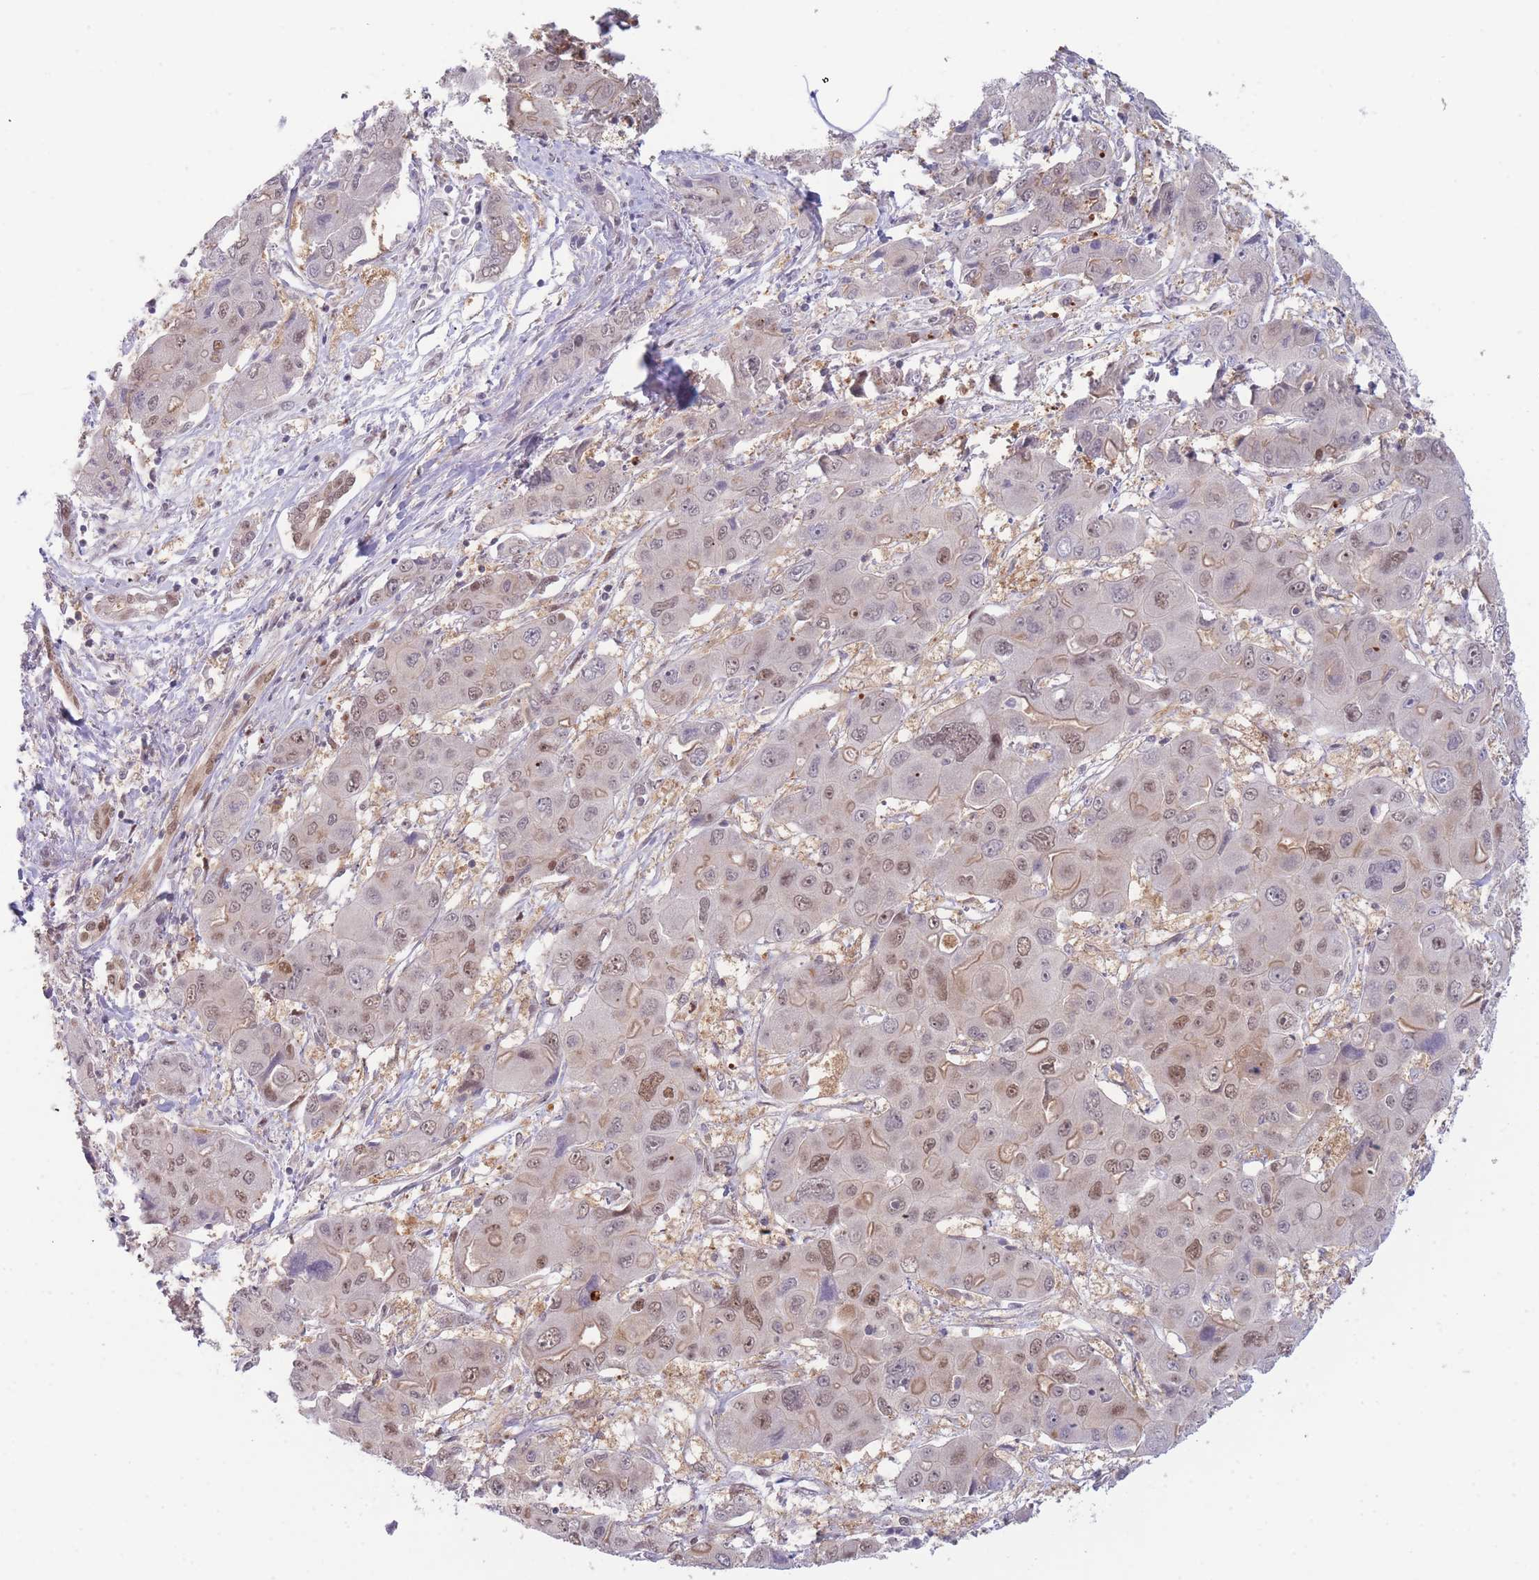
{"staining": {"intensity": "moderate", "quantity": "25%-75%", "location": "cytoplasmic/membranous,nuclear"}, "tissue": "liver cancer", "cell_type": "Tumor cells", "image_type": "cancer", "snomed": [{"axis": "morphology", "description": "Cholangiocarcinoma"}, {"axis": "topography", "description": "Liver"}], "caption": "Immunohistochemical staining of human liver cholangiocarcinoma exhibits medium levels of moderate cytoplasmic/membranous and nuclear expression in about 25%-75% of tumor cells. (DAB (3,3'-diaminobenzidine) IHC, brown staining for protein, blue staining for nuclei).", "gene": "DEAF1", "patient": {"sex": "male", "age": 67}}